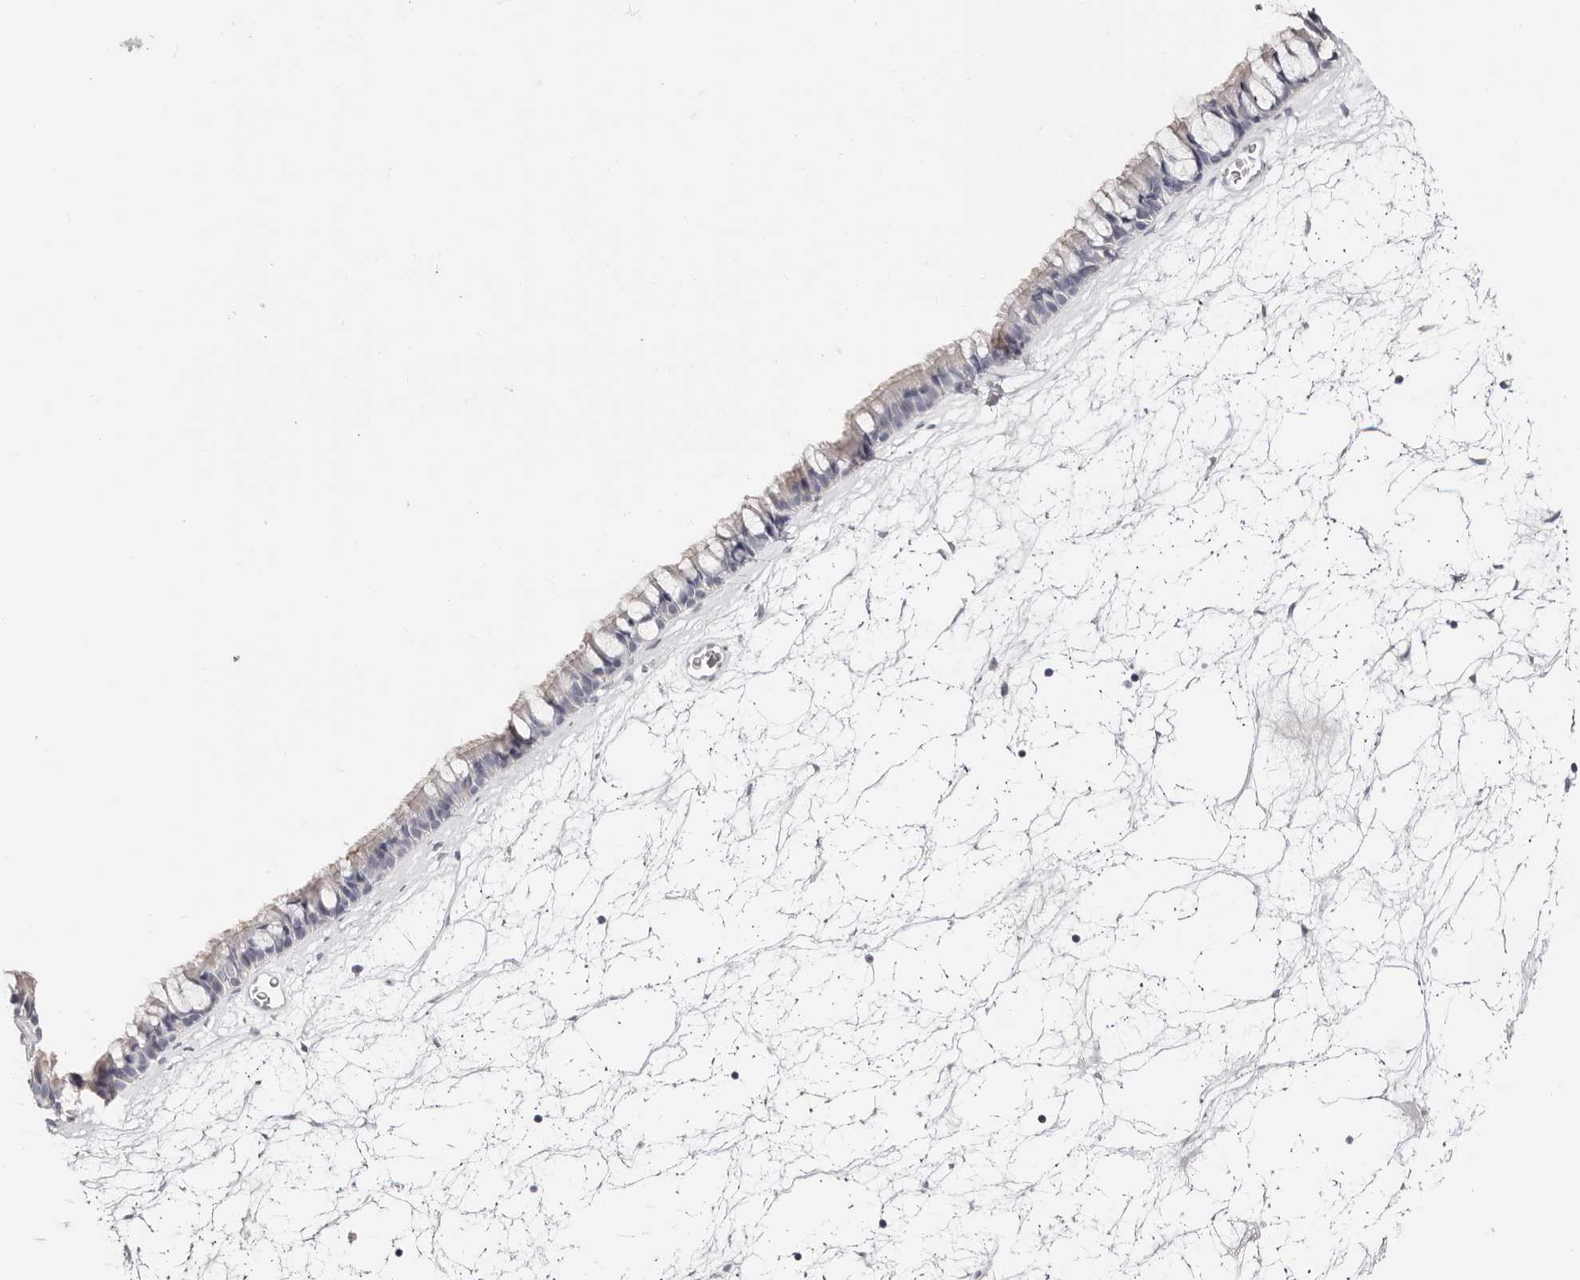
{"staining": {"intensity": "negative", "quantity": "none", "location": "none"}, "tissue": "nasopharynx", "cell_type": "Respiratory epithelial cells", "image_type": "normal", "snomed": [{"axis": "morphology", "description": "Normal tissue, NOS"}, {"axis": "topography", "description": "Nasopharynx"}], "caption": "Immunohistochemistry histopathology image of benign human nasopharynx stained for a protein (brown), which shows no expression in respiratory epithelial cells.", "gene": "AKNAD1", "patient": {"sex": "male", "age": 64}}